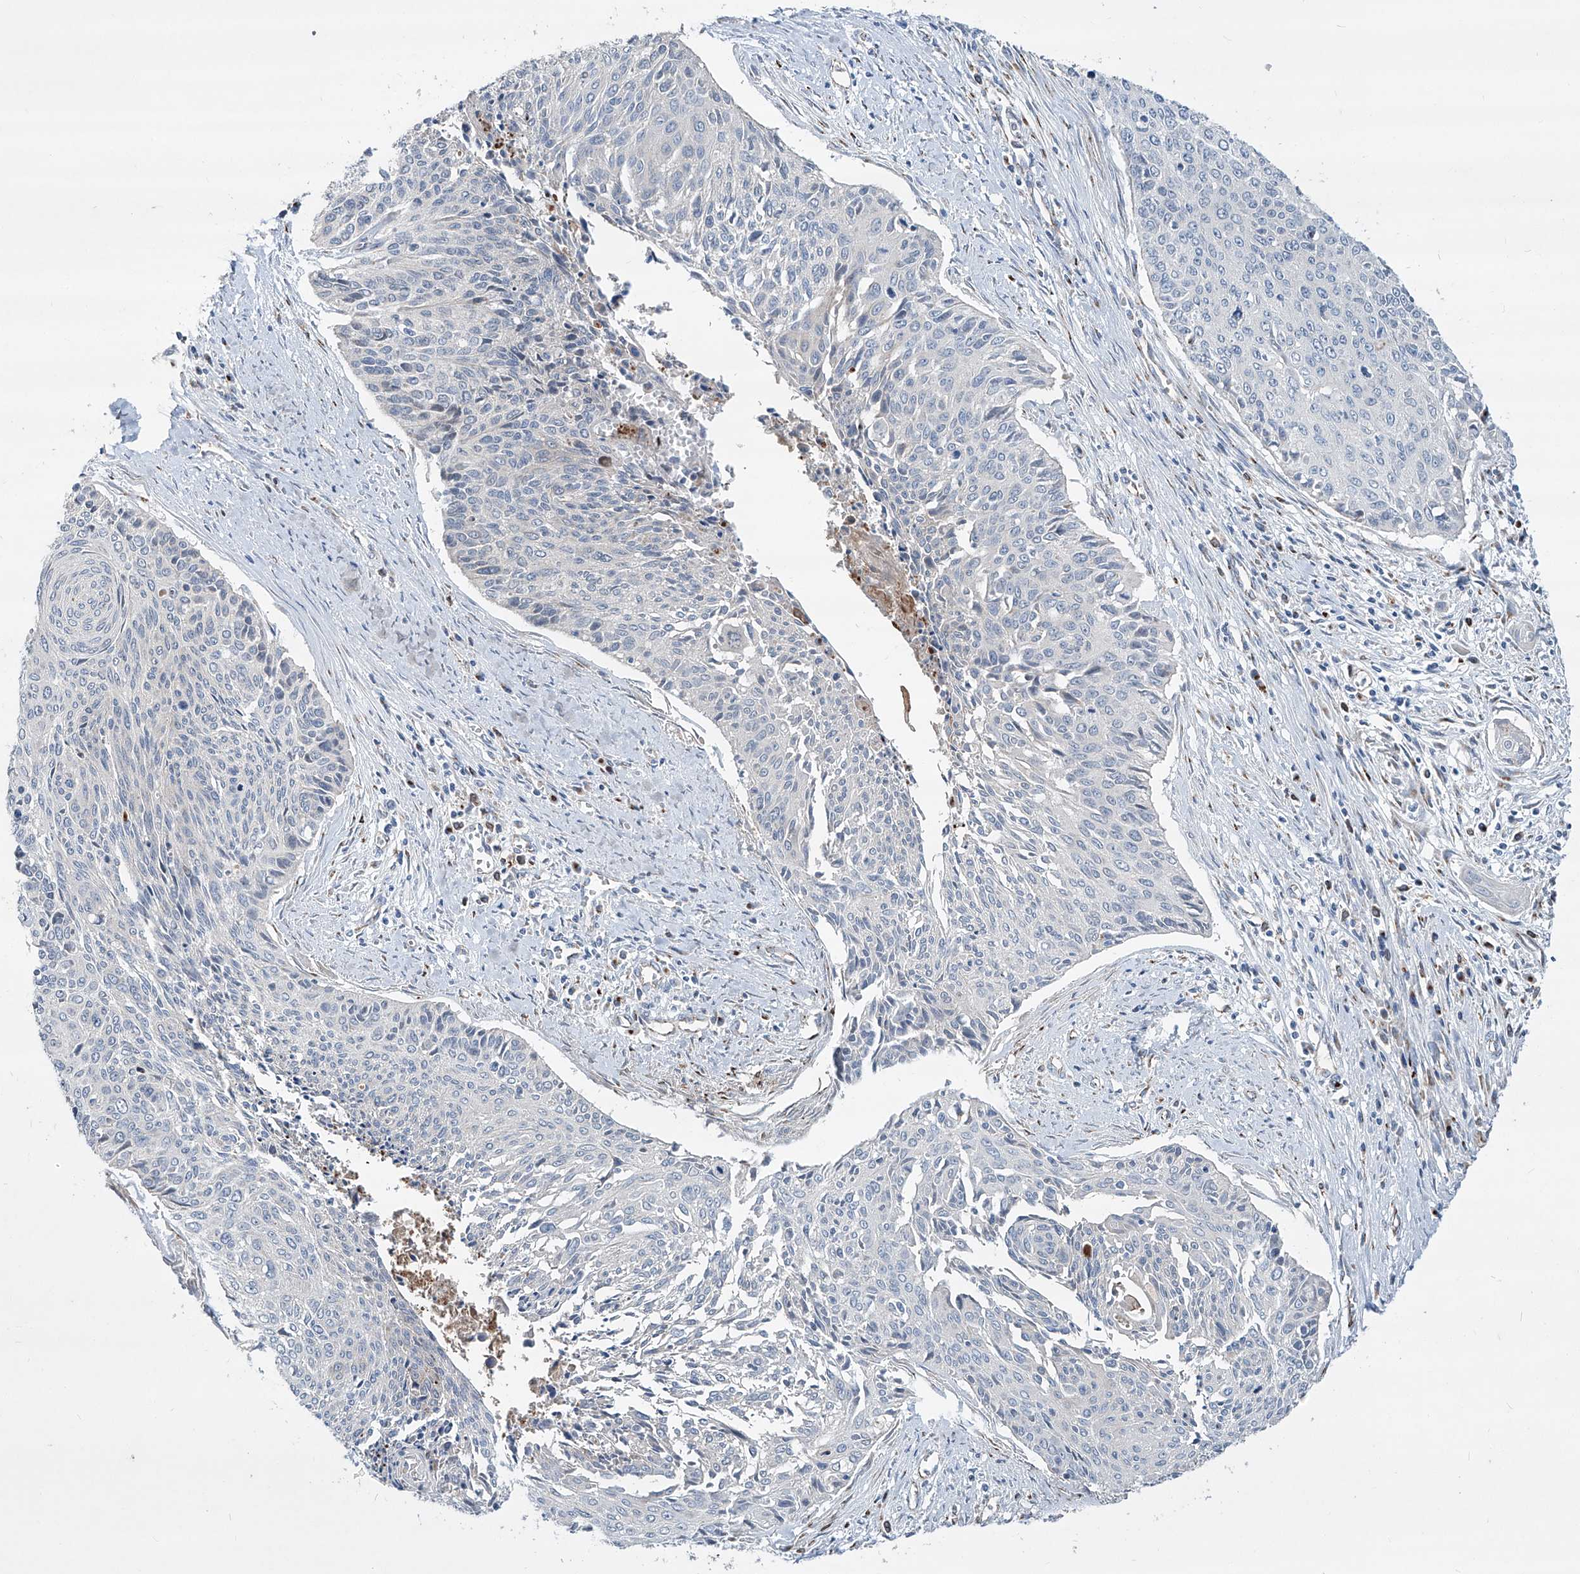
{"staining": {"intensity": "negative", "quantity": "none", "location": "none"}, "tissue": "cervical cancer", "cell_type": "Tumor cells", "image_type": "cancer", "snomed": [{"axis": "morphology", "description": "Squamous cell carcinoma, NOS"}, {"axis": "topography", "description": "Cervix"}], "caption": "A high-resolution micrograph shows immunohistochemistry (IHC) staining of cervical squamous cell carcinoma, which reveals no significant positivity in tumor cells.", "gene": "CDH5", "patient": {"sex": "female", "age": 55}}